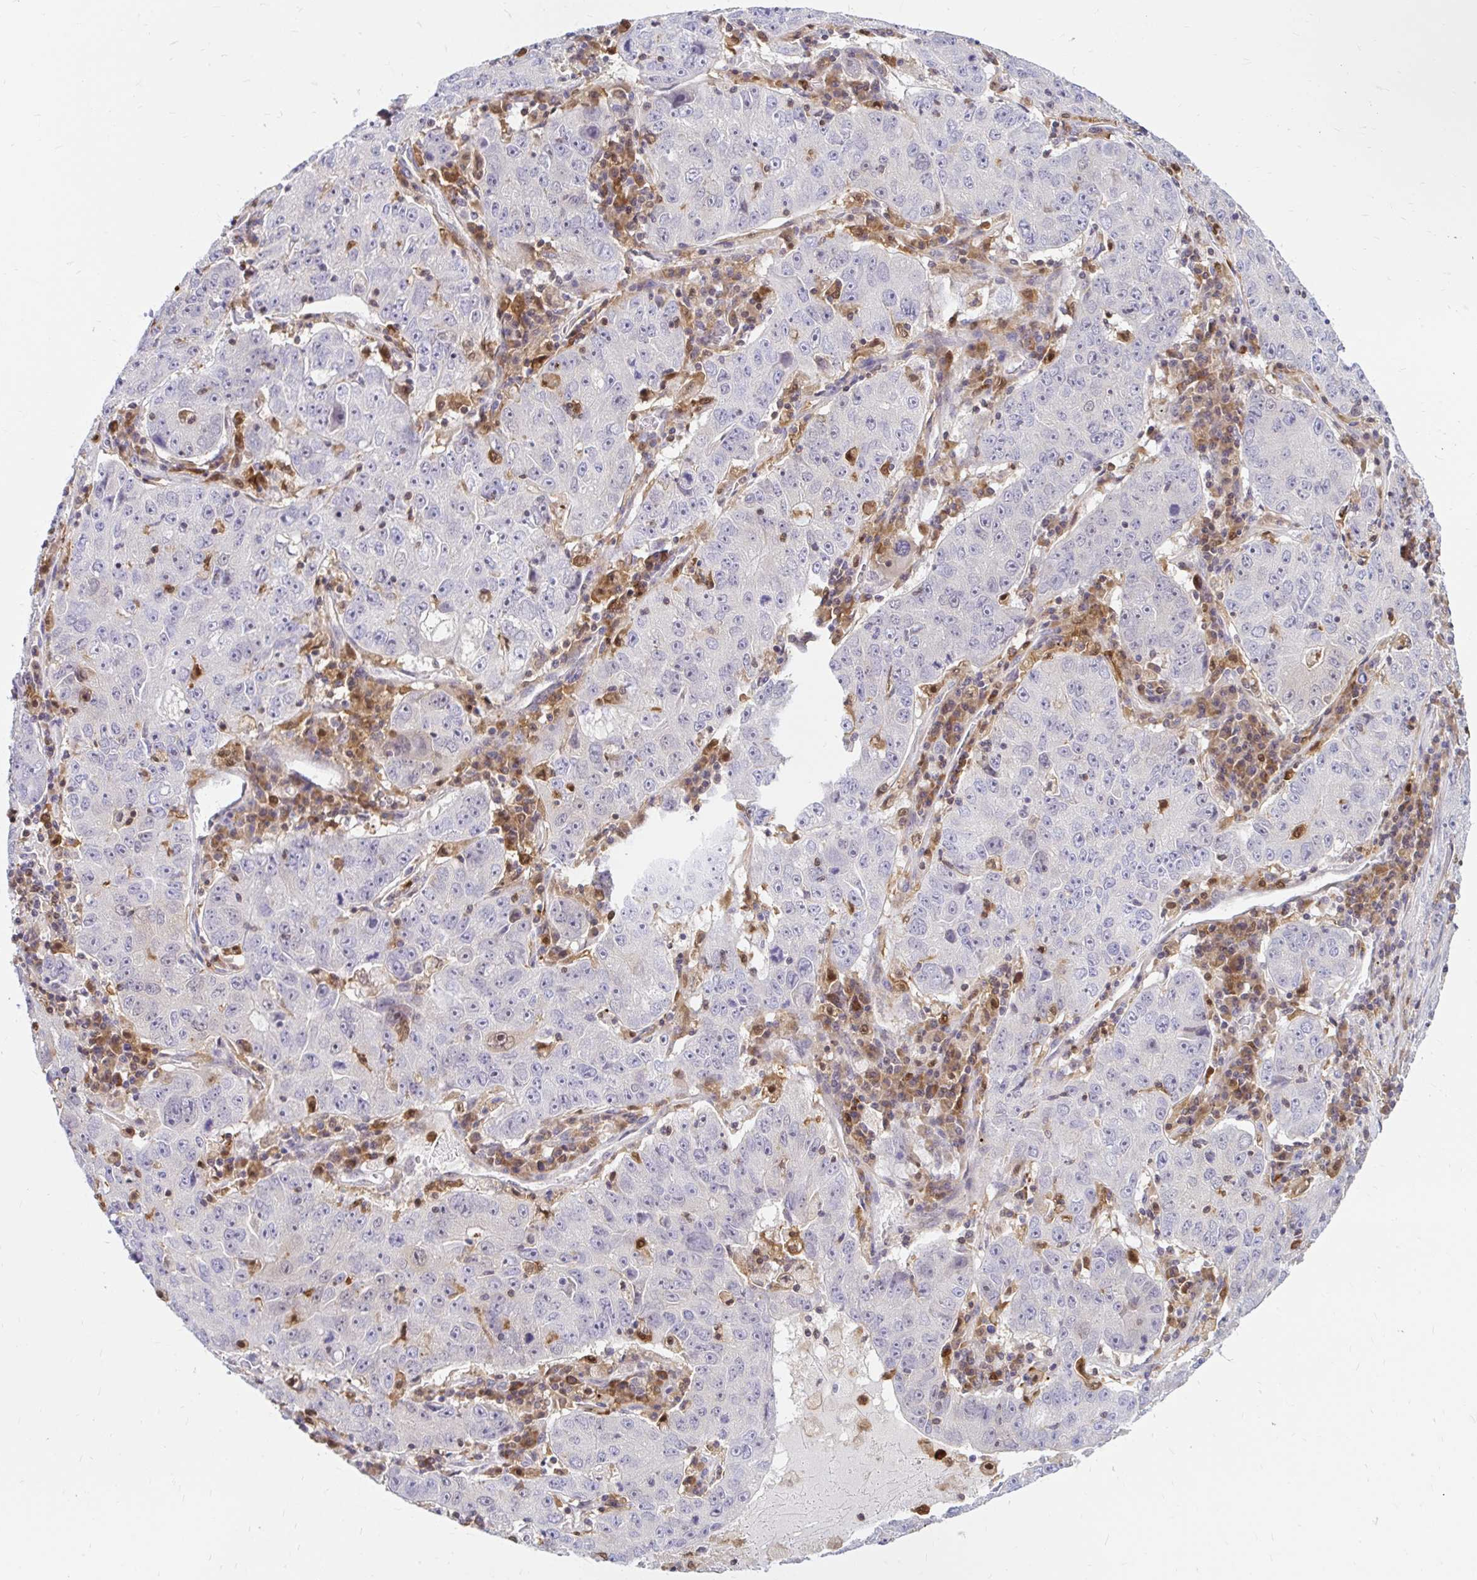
{"staining": {"intensity": "negative", "quantity": "none", "location": "none"}, "tissue": "lung cancer", "cell_type": "Tumor cells", "image_type": "cancer", "snomed": [{"axis": "morphology", "description": "Normal morphology"}, {"axis": "morphology", "description": "Adenocarcinoma, NOS"}, {"axis": "topography", "description": "Lymph node"}, {"axis": "topography", "description": "Lung"}], "caption": "High magnification brightfield microscopy of lung cancer stained with DAB (brown) and counterstained with hematoxylin (blue): tumor cells show no significant staining.", "gene": "PYCARD", "patient": {"sex": "female", "age": 57}}